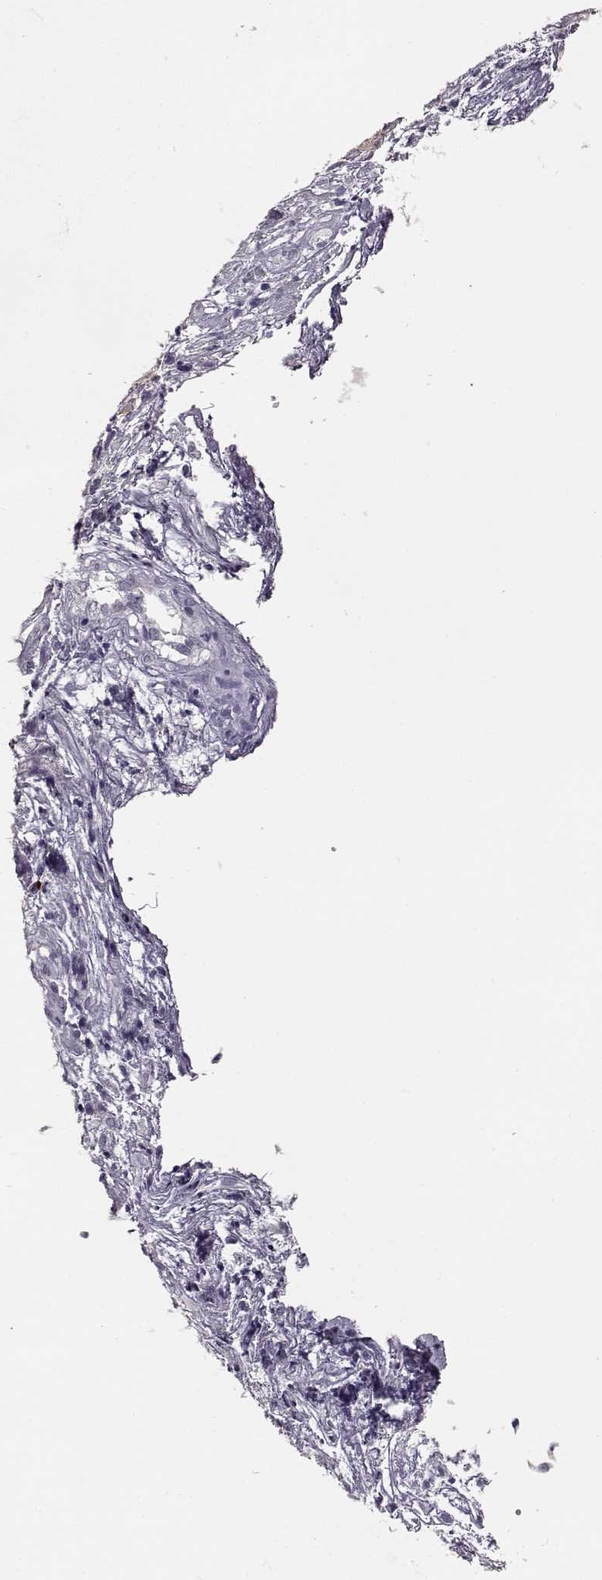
{"staining": {"intensity": "negative", "quantity": "none", "location": "none"}, "tissue": "nasopharynx", "cell_type": "Respiratory epithelial cells", "image_type": "normal", "snomed": [{"axis": "morphology", "description": "Normal tissue, NOS"}, {"axis": "topography", "description": "Nasopharynx"}], "caption": "Immunohistochemistry of benign human nasopharynx demonstrates no staining in respiratory epithelial cells.", "gene": "CCL19", "patient": {"sex": "male", "age": 31}}